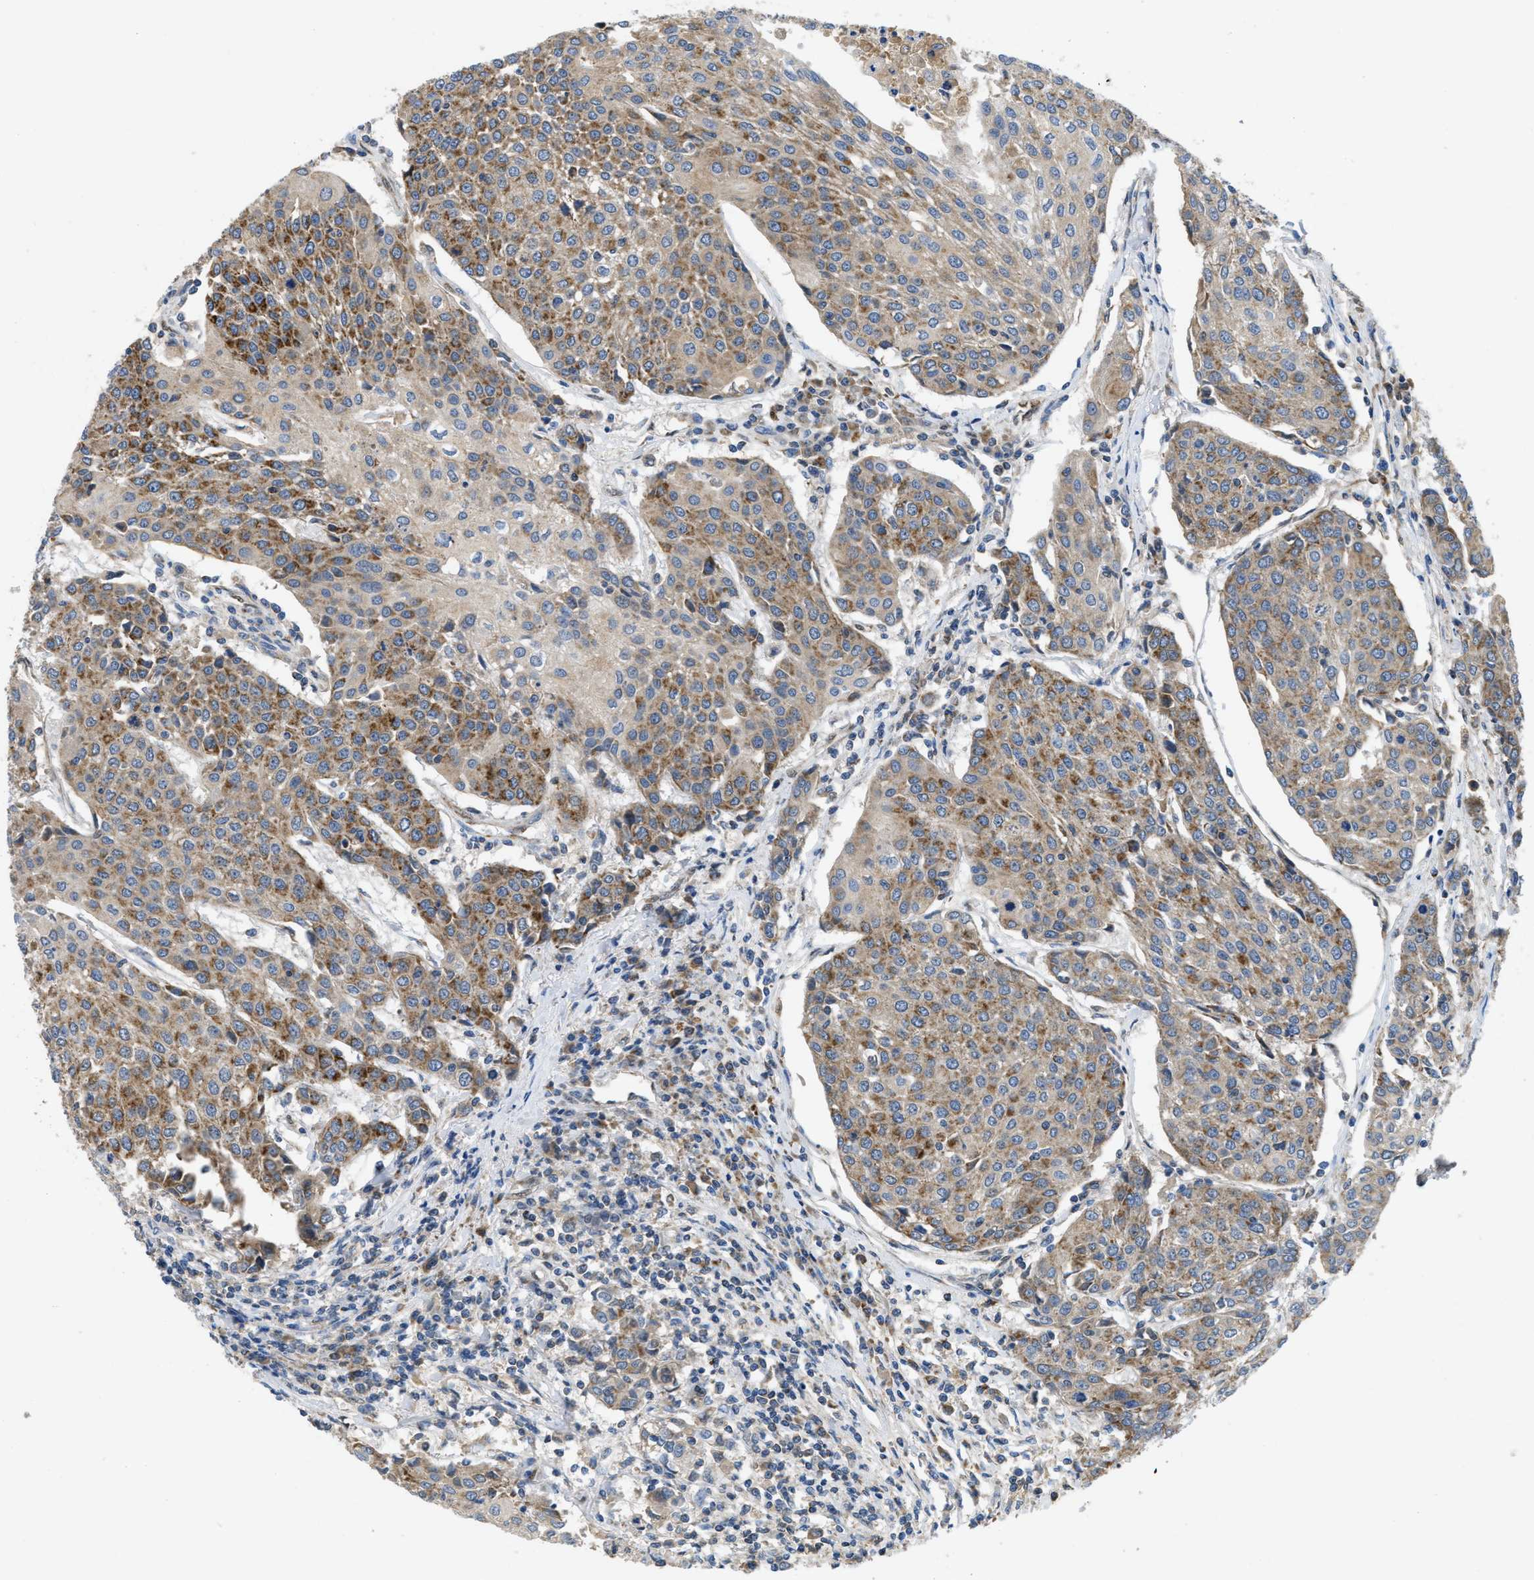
{"staining": {"intensity": "moderate", "quantity": ">75%", "location": "cytoplasmic/membranous"}, "tissue": "urothelial cancer", "cell_type": "Tumor cells", "image_type": "cancer", "snomed": [{"axis": "morphology", "description": "Urothelial carcinoma, High grade"}, {"axis": "topography", "description": "Urinary bladder"}], "caption": "Protein staining by IHC exhibits moderate cytoplasmic/membranous staining in approximately >75% of tumor cells in high-grade urothelial carcinoma.", "gene": "PNKD", "patient": {"sex": "female", "age": 85}}